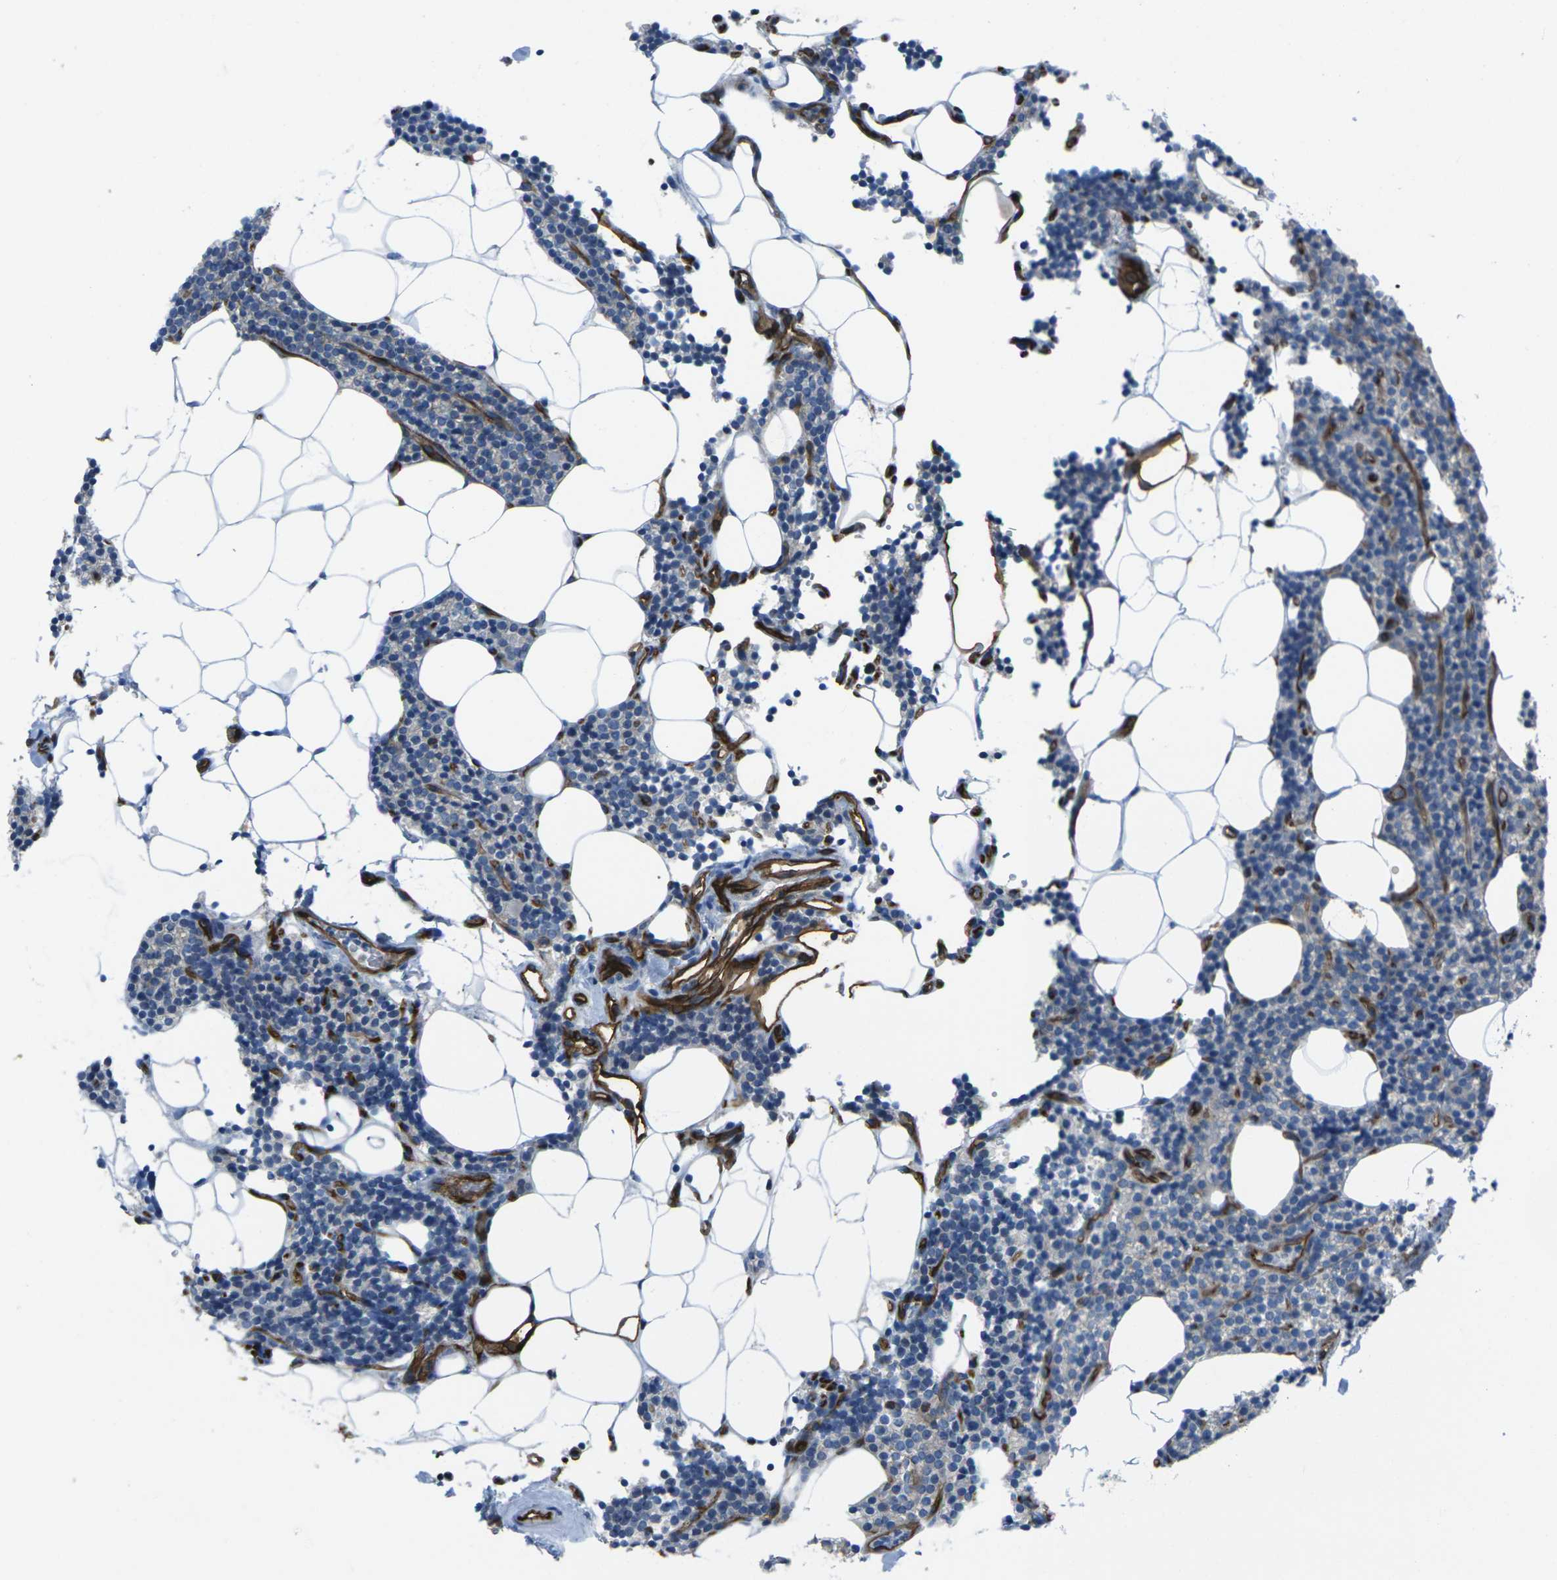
{"staining": {"intensity": "negative", "quantity": "none", "location": "none"}, "tissue": "parathyroid gland", "cell_type": "Glandular cells", "image_type": "normal", "snomed": [{"axis": "morphology", "description": "Normal tissue, NOS"}, {"axis": "morphology", "description": "Adenoma, NOS"}, {"axis": "topography", "description": "Parathyroid gland"}], "caption": "The photomicrograph shows no staining of glandular cells in normal parathyroid gland.", "gene": "HSPA12B", "patient": {"sex": "female", "age": 70}}